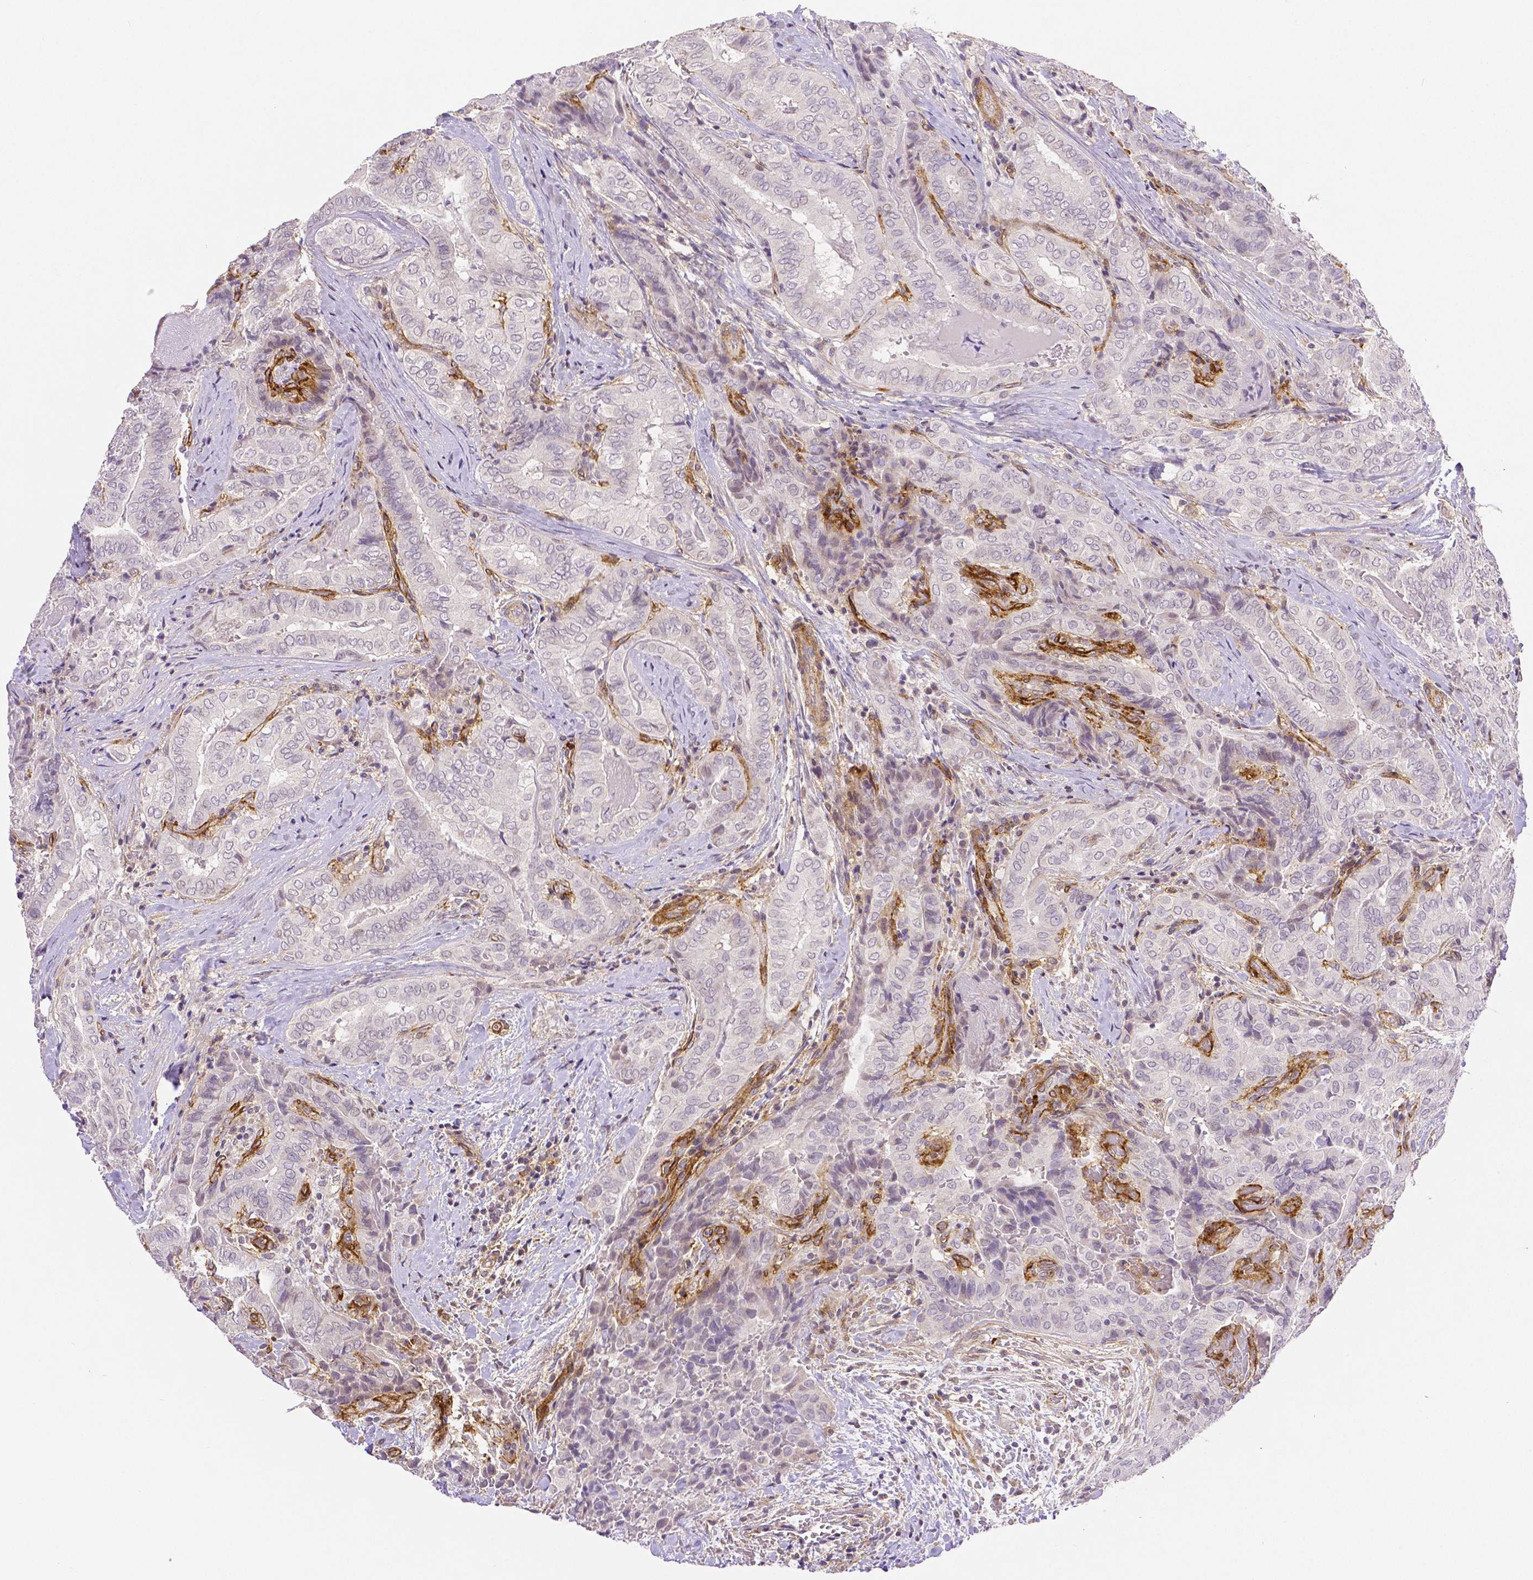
{"staining": {"intensity": "negative", "quantity": "none", "location": "none"}, "tissue": "thyroid cancer", "cell_type": "Tumor cells", "image_type": "cancer", "snomed": [{"axis": "morphology", "description": "Papillary adenocarcinoma, NOS"}, {"axis": "topography", "description": "Thyroid gland"}], "caption": "This is an immunohistochemistry photomicrograph of human thyroid papillary adenocarcinoma. There is no expression in tumor cells.", "gene": "THY1", "patient": {"sex": "female", "age": 61}}